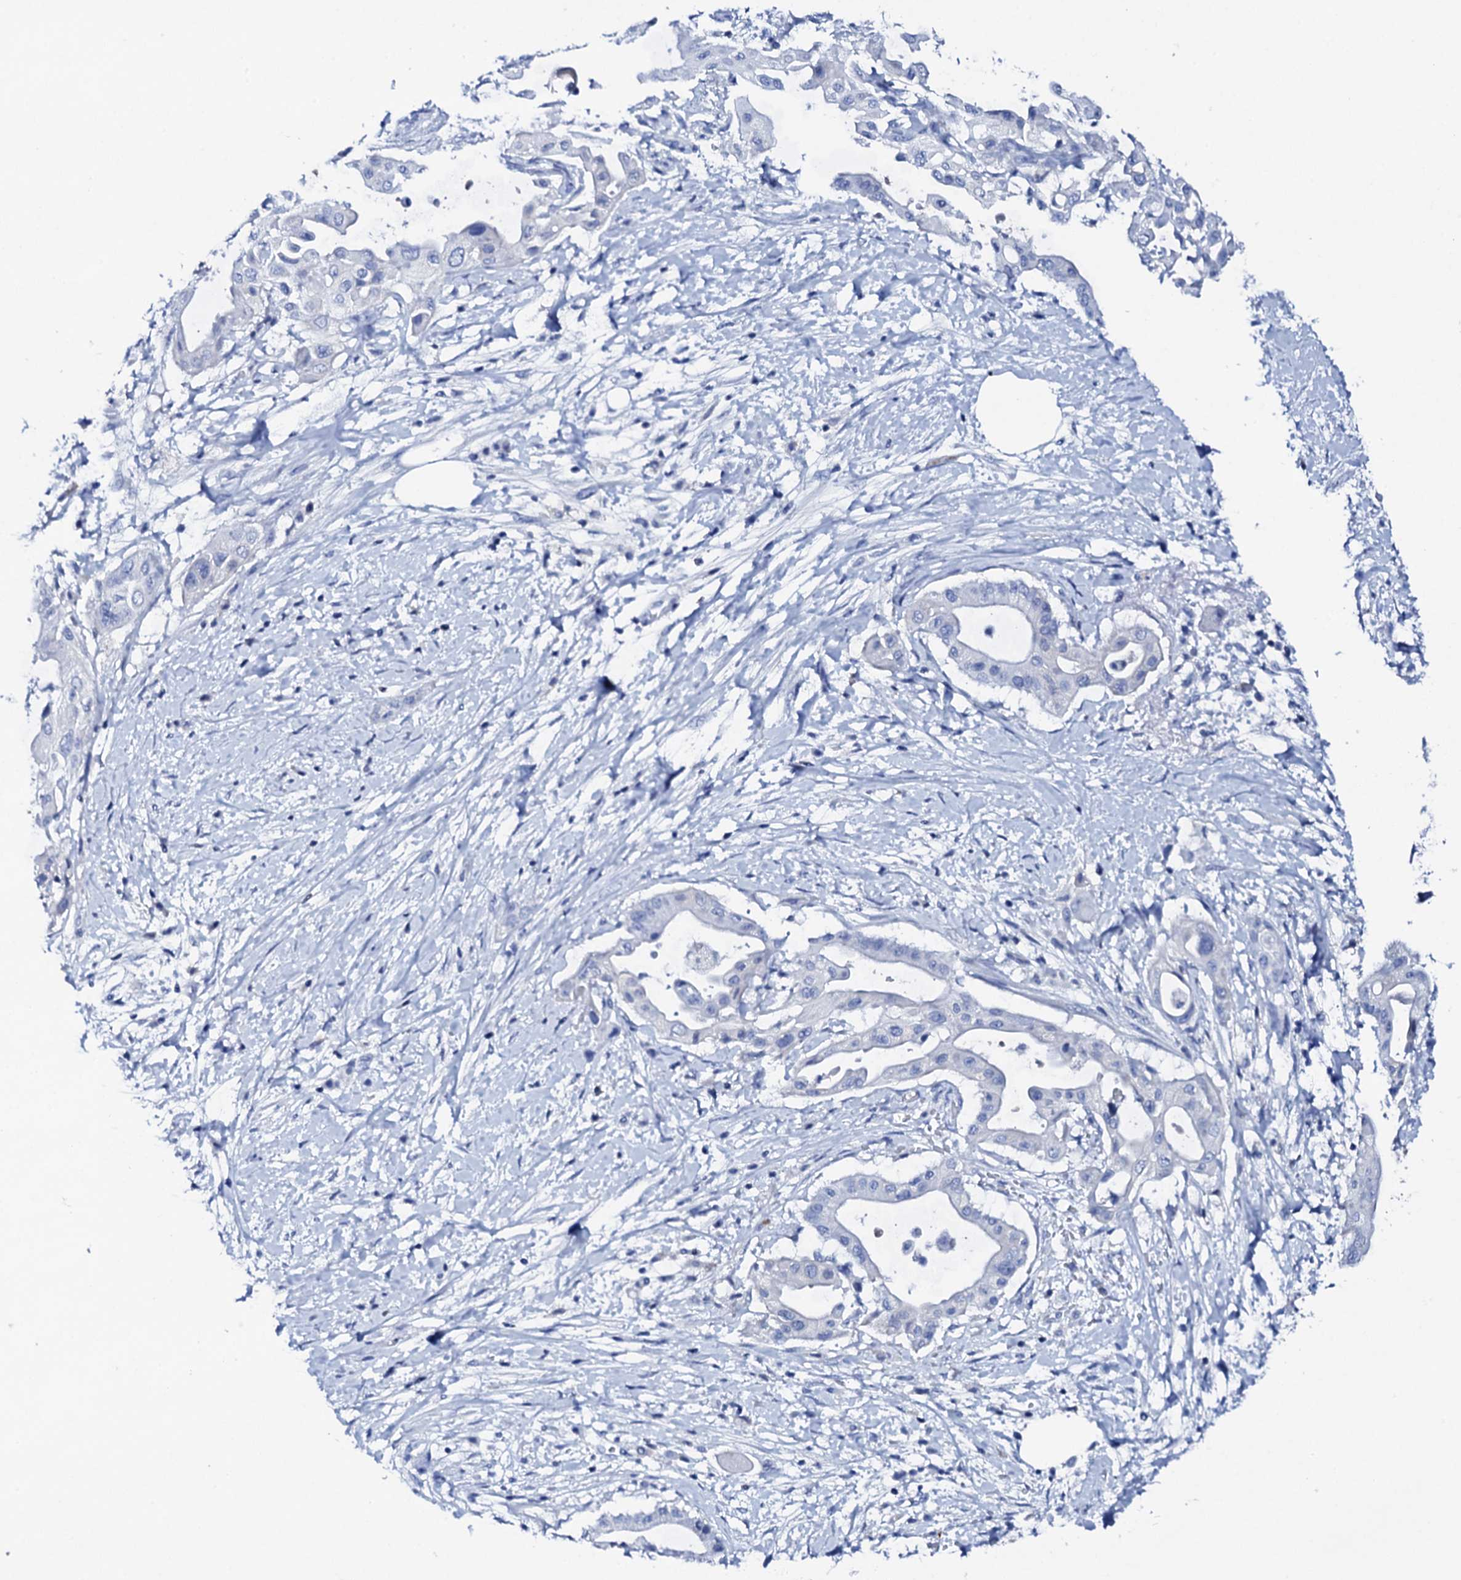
{"staining": {"intensity": "negative", "quantity": "none", "location": "none"}, "tissue": "pancreatic cancer", "cell_type": "Tumor cells", "image_type": "cancer", "snomed": [{"axis": "morphology", "description": "Adenocarcinoma, NOS"}, {"axis": "topography", "description": "Pancreas"}], "caption": "Immunohistochemistry histopathology image of pancreatic cancer (adenocarcinoma) stained for a protein (brown), which exhibits no positivity in tumor cells.", "gene": "FBXL16", "patient": {"sex": "male", "age": 68}}